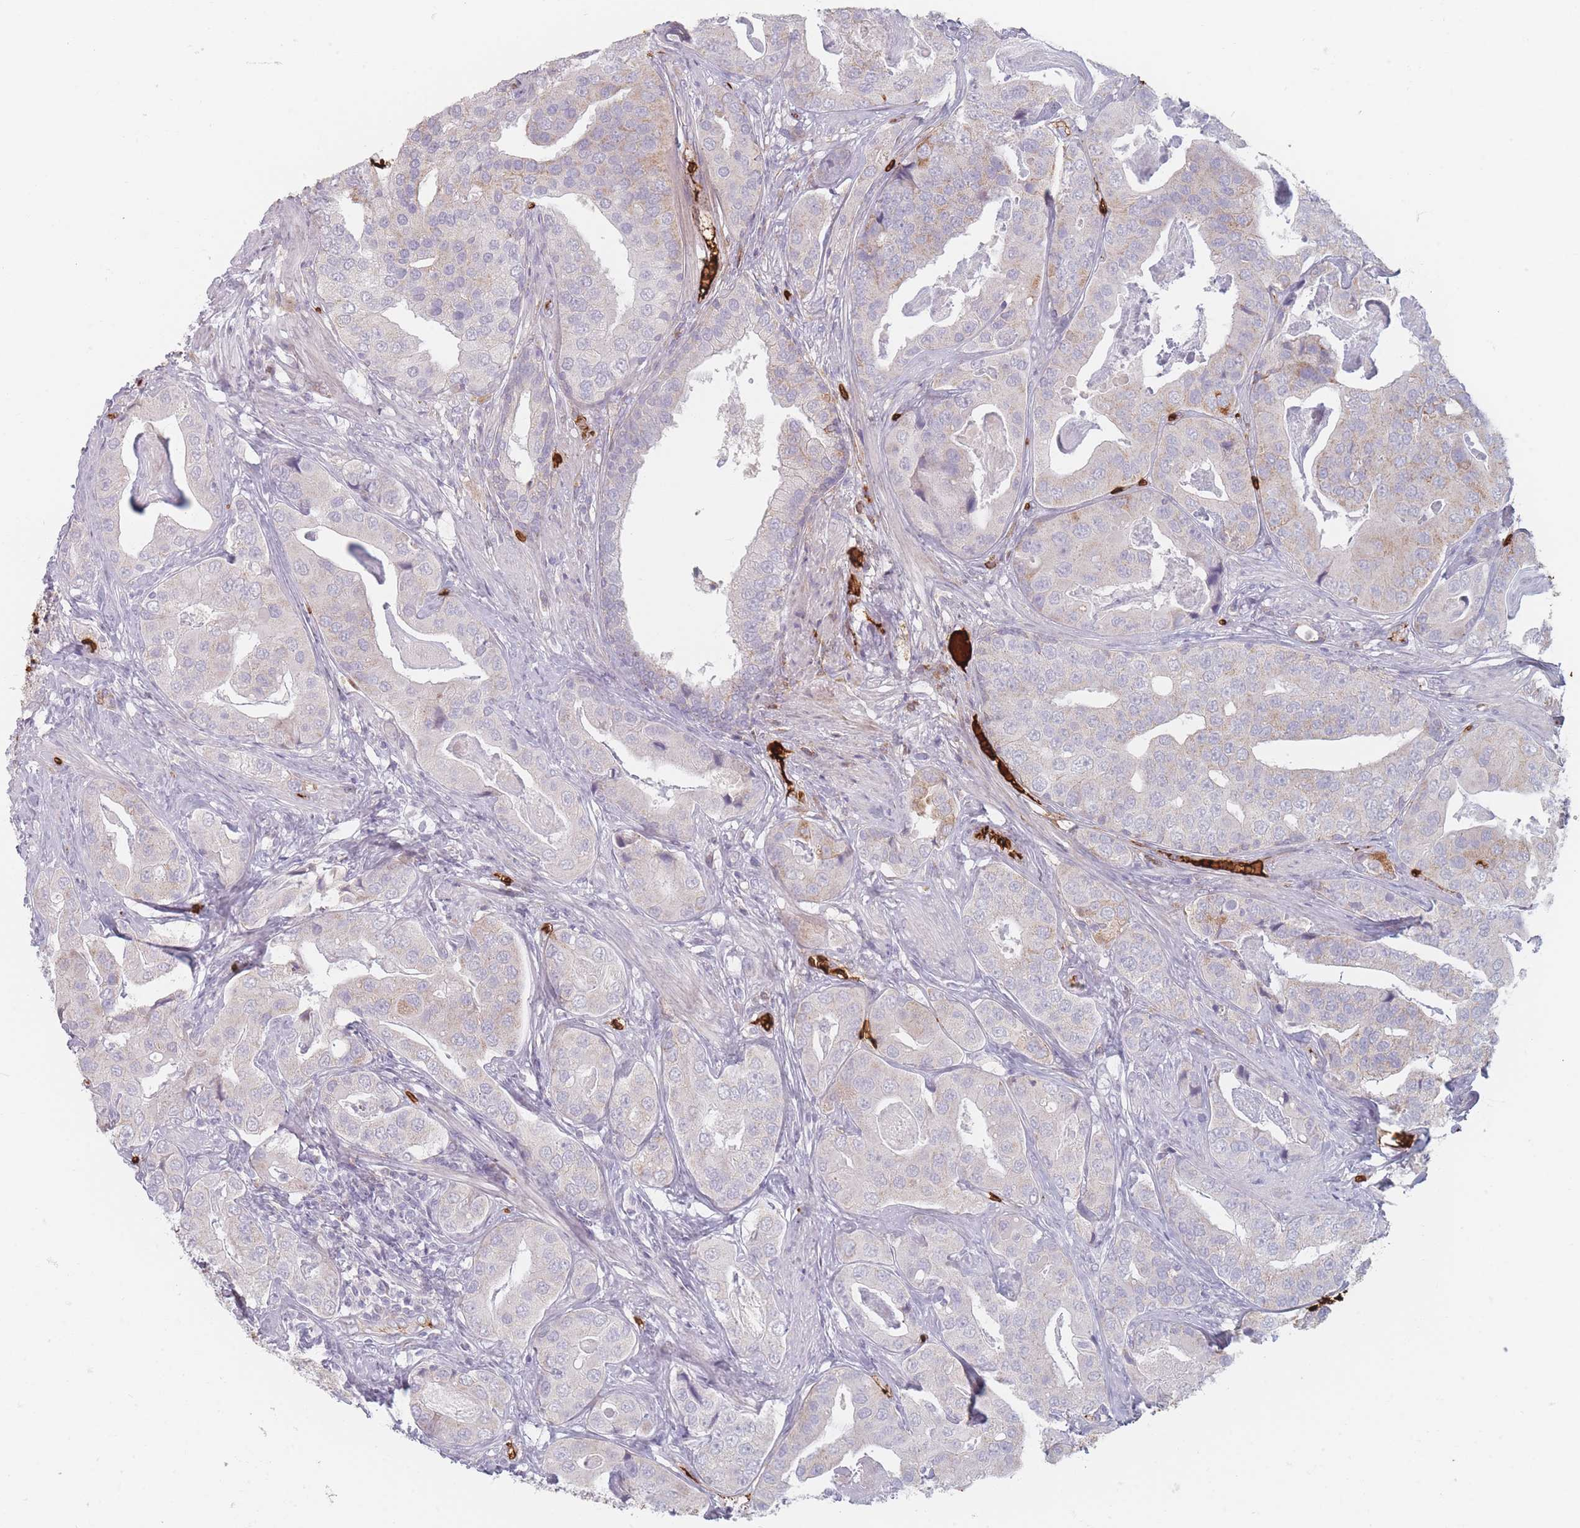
{"staining": {"intensity": "weak", "quantity": "<25%", "location": "cytoplasmic/membranous"}, "tissue": "prostate cancer", "cell_type": "Tumor cells", "image_type": "cancer", "snomed": [{"axis": "morphology", "description": "Adenocarcinoma, High grade"}, {"axis": "topography", "description": "Prostate"}], "caption": "Protein analysis of prostate cancer shows no significant positivity in tumor cells. (DAB immunohistochemistry (IHC) with hematoxylin counter stain).", "gene": "SLC2A6", "patient": {"sex": "male", "age": 71}}